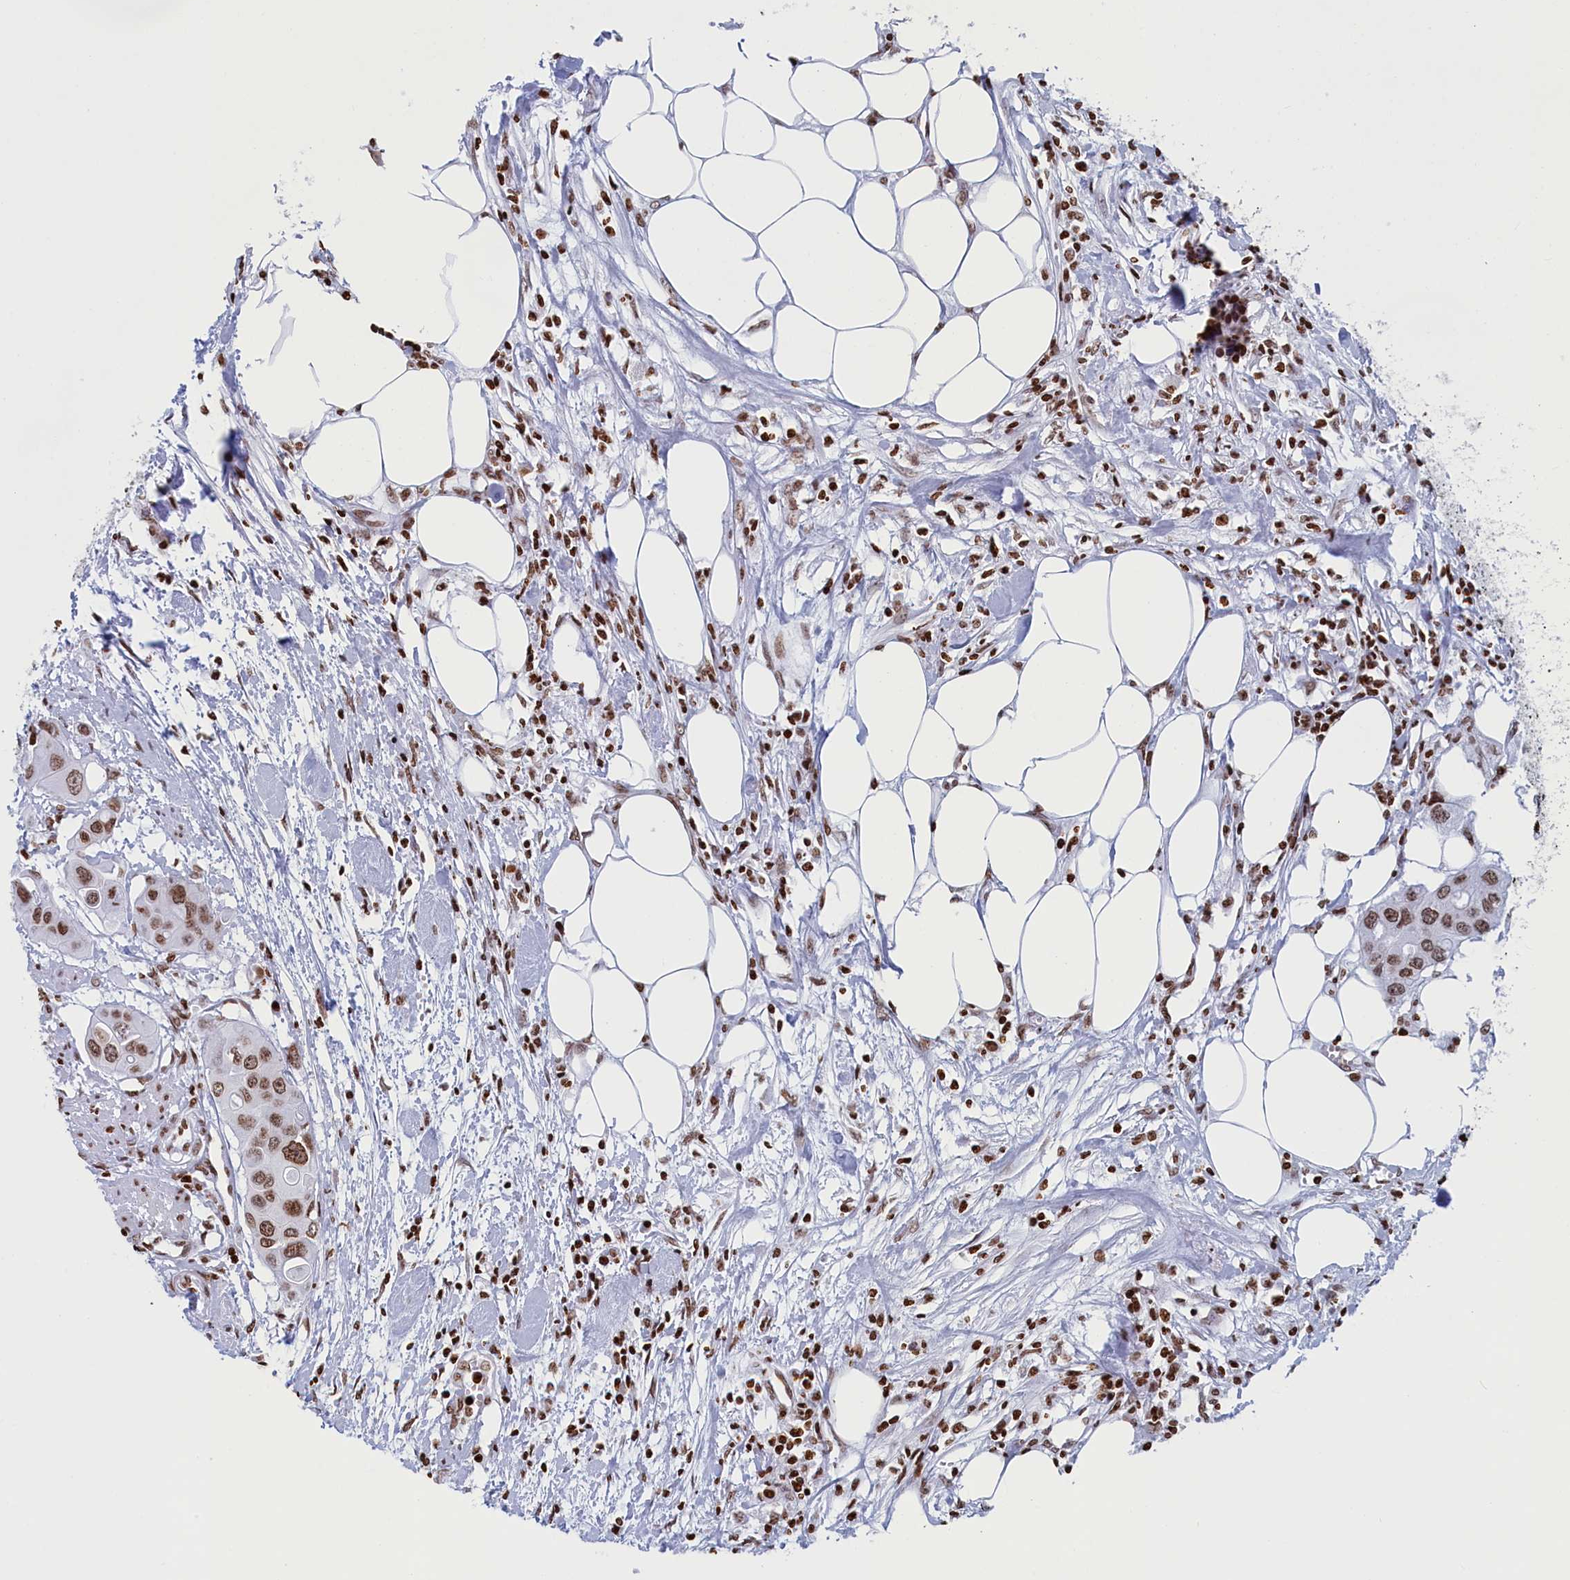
{"staining": {"intensity": "moderate", "quantity": ">75%", "location": "nuclear"}, "tissue": "colorectal cancer", "cell_type": "Tumor cells", "image_type": "cancer", "snomed": [{"axis": "morphology", "description": "Adenocarcinoma, NOS"}, {"axis": "topography", "description": "Colon"}], "caption": "Protein staining exhibits moderate nuclear expression in about >75% of tumor cells in adenocarcinoma (colorectal).", "gene": "APOBEC3A", "patient": {"sex": "male", "age": 77}}